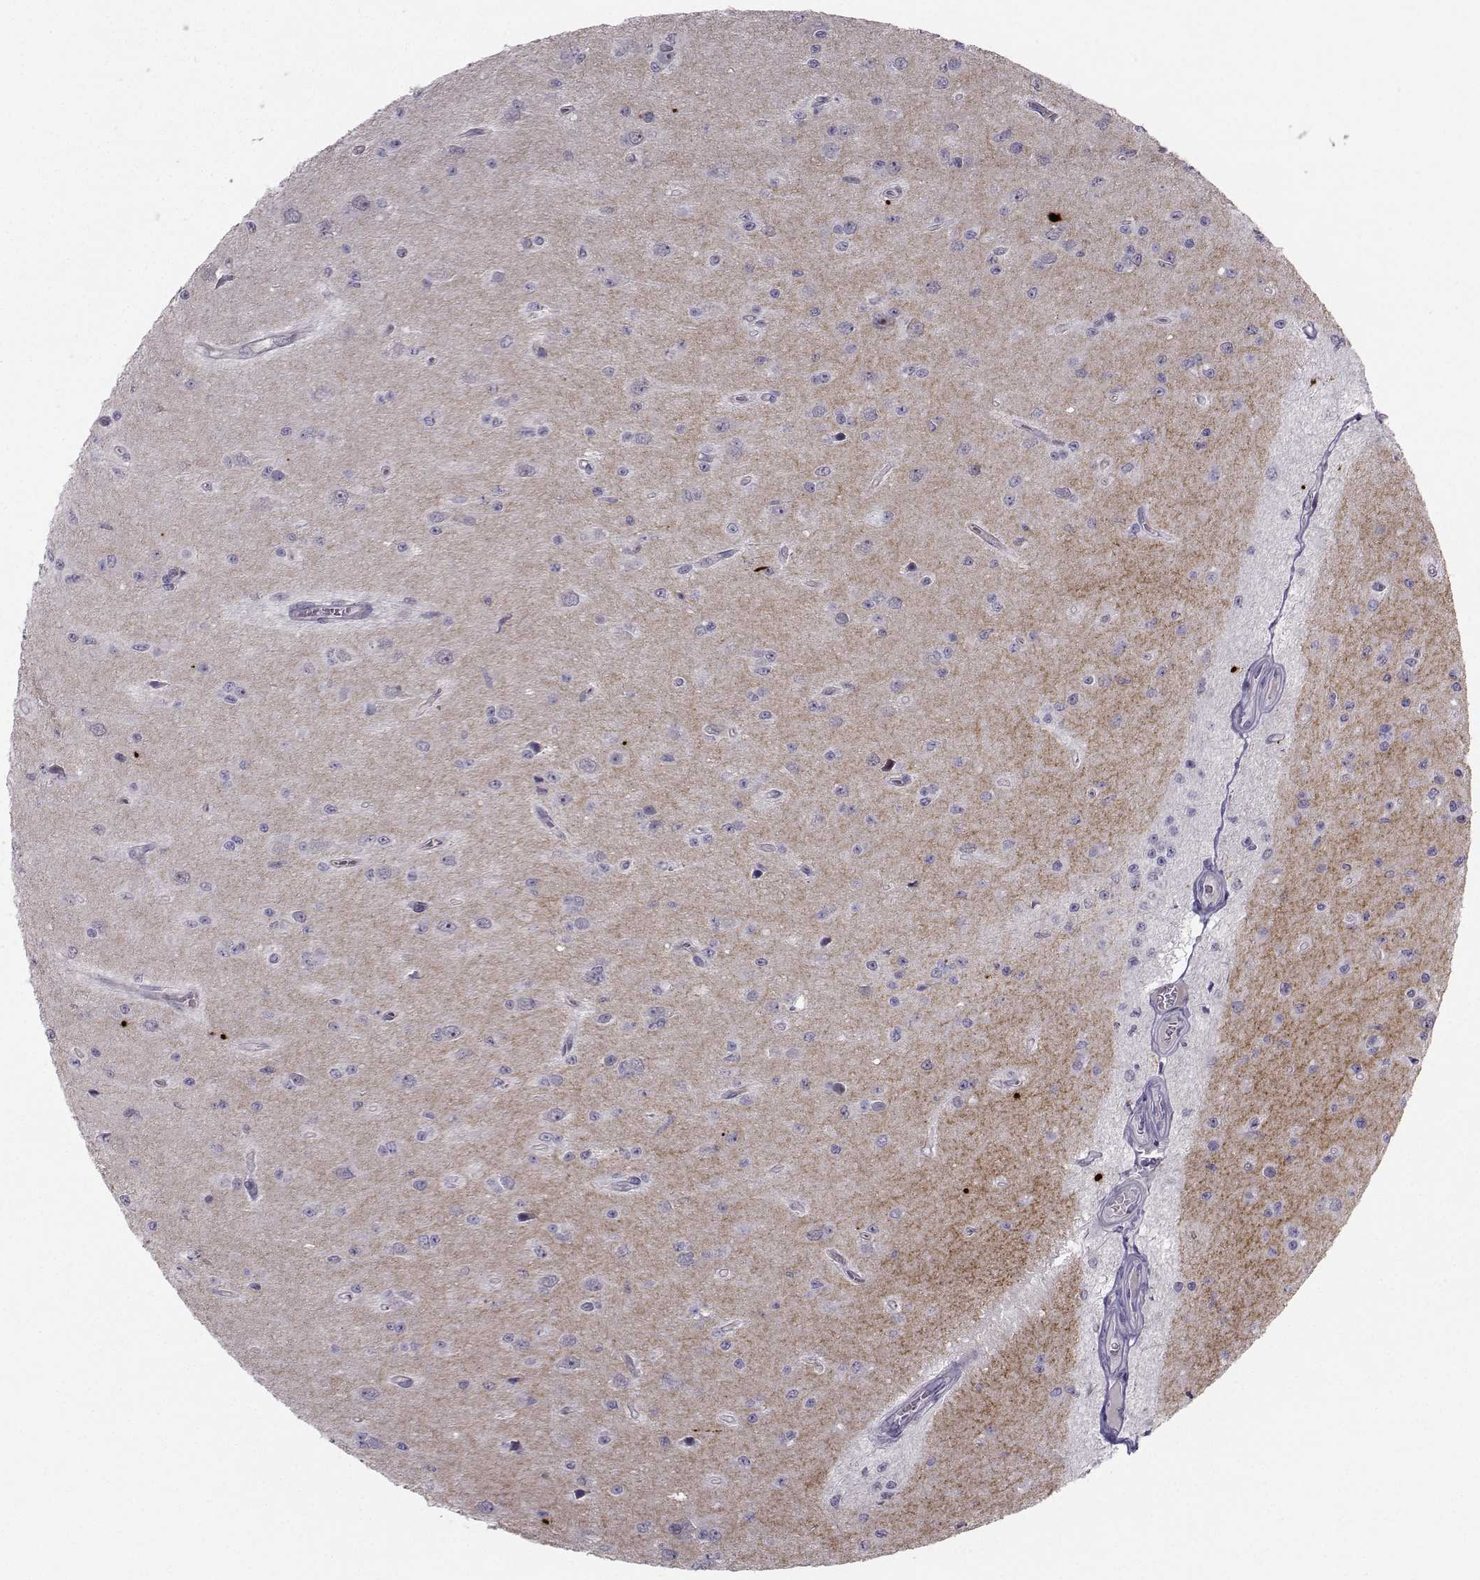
{"staining": {"intensity": "negative", "quantity": "none", "location": "none"}, "tissue": "glioma", "cell_type": "Tumor cells", "image_type": "cancer", "snomed": [{"axis": "morphology", "description": "Glioma, malignant, Low grade"}, {"axis": "topography", "description": "Brain"}], "caption": "Tumor cells show no significant protein expression in malignant glioma (low-grade).", "gene": "LRP8", "patient": {"sex": "female", "age": 45}}